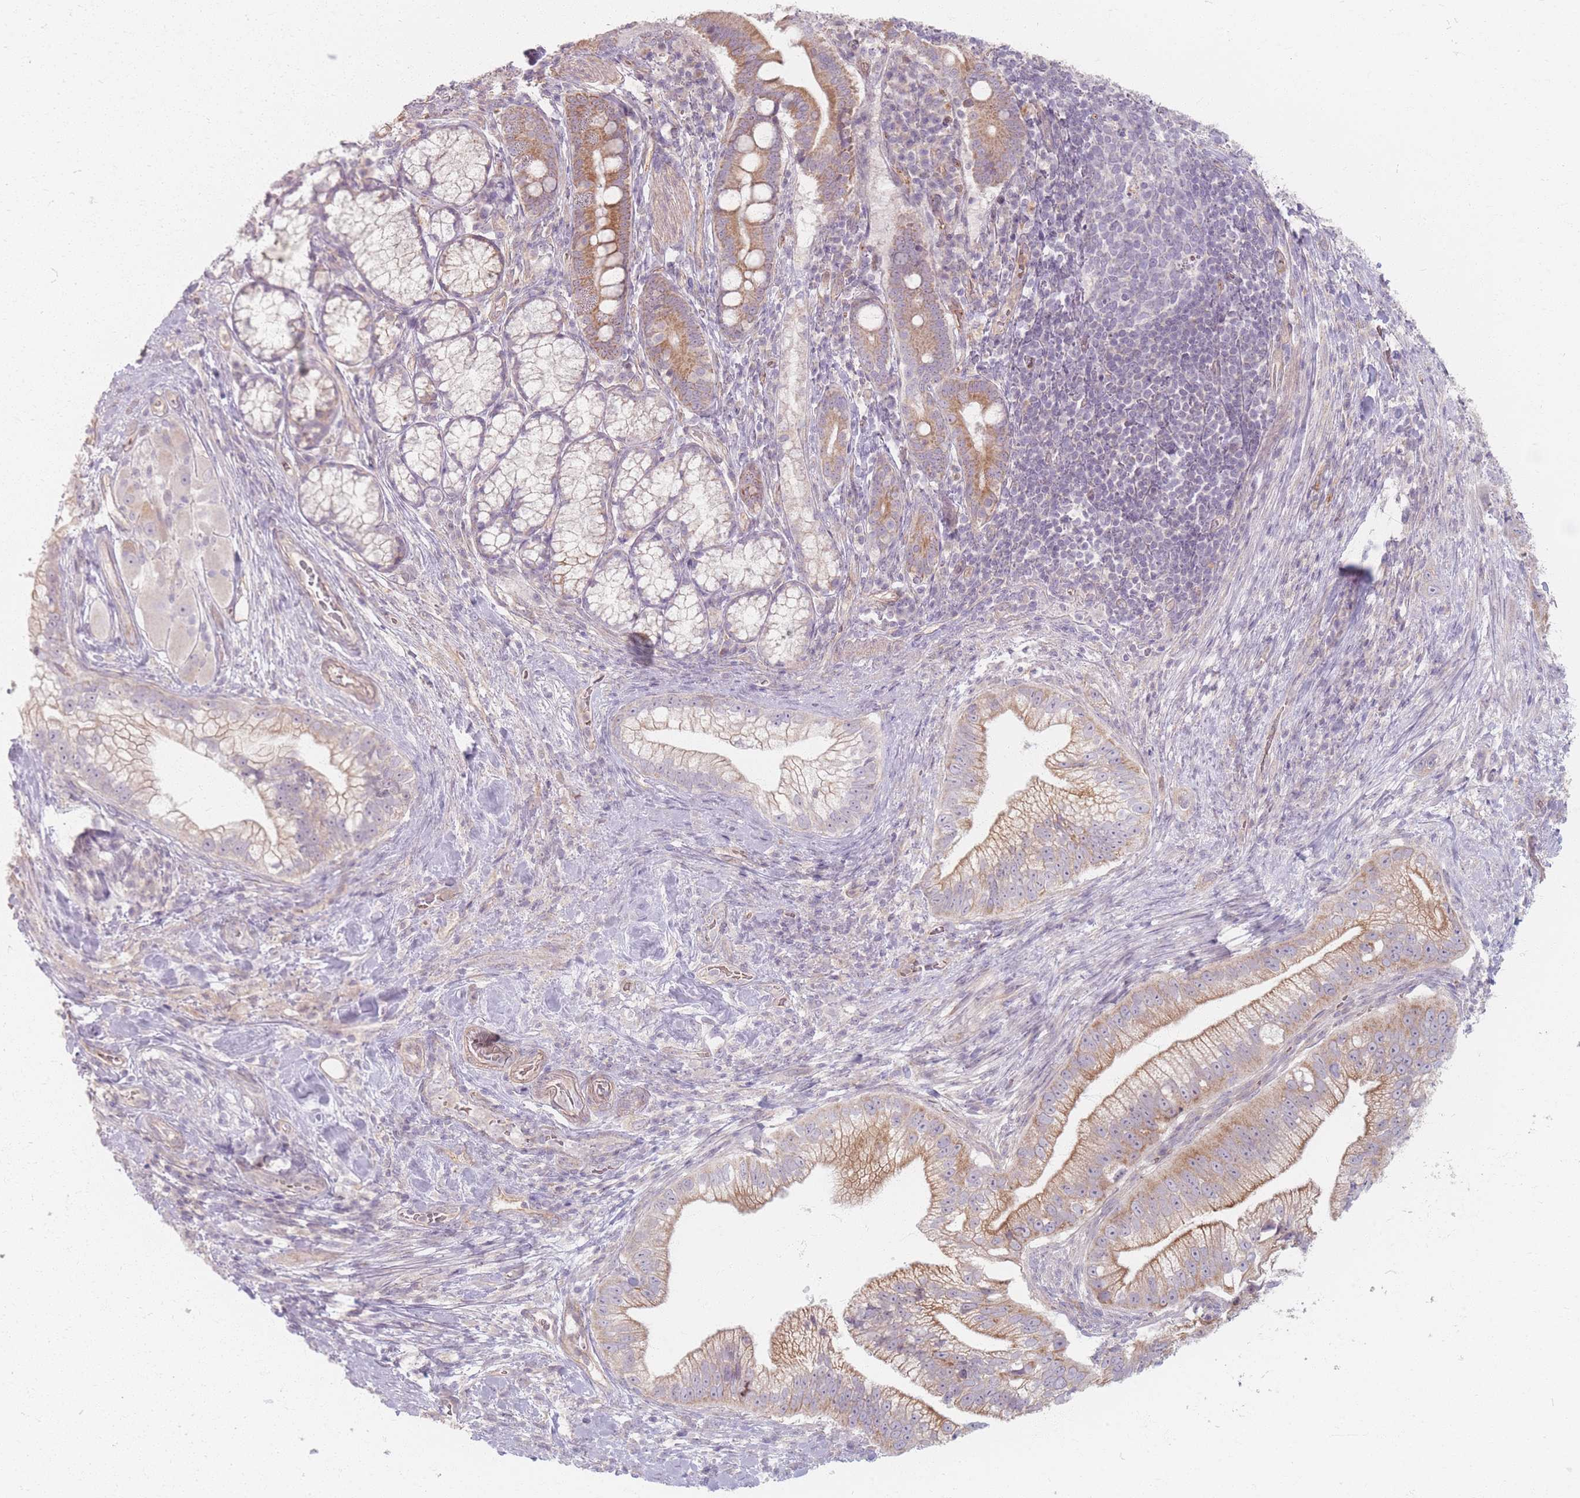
{"staining": {"intensity": "moderate", "quantity": "25%-75%", "location": "cytoplasmic/membranous"}, "tissue": "pancreatic cancer", "cell_type": "Tumor cells", "image_type": "cancer", "snomed": [{"axis": "morphology", "description": "Adenocarcinoma, NOS"}, {"axis": "topography", "description": "Pancreas"}], "caption": "Immunohistochemistry (IHC) of pancreatic cancer shows medium levels of moderate cytoplasmic/membranous expression in approximately 25%-75% of tumor cells. Nuclei are stained in blue.", "gene": "CHCHD7", "patient": {"sex": "male", "age": 70}}